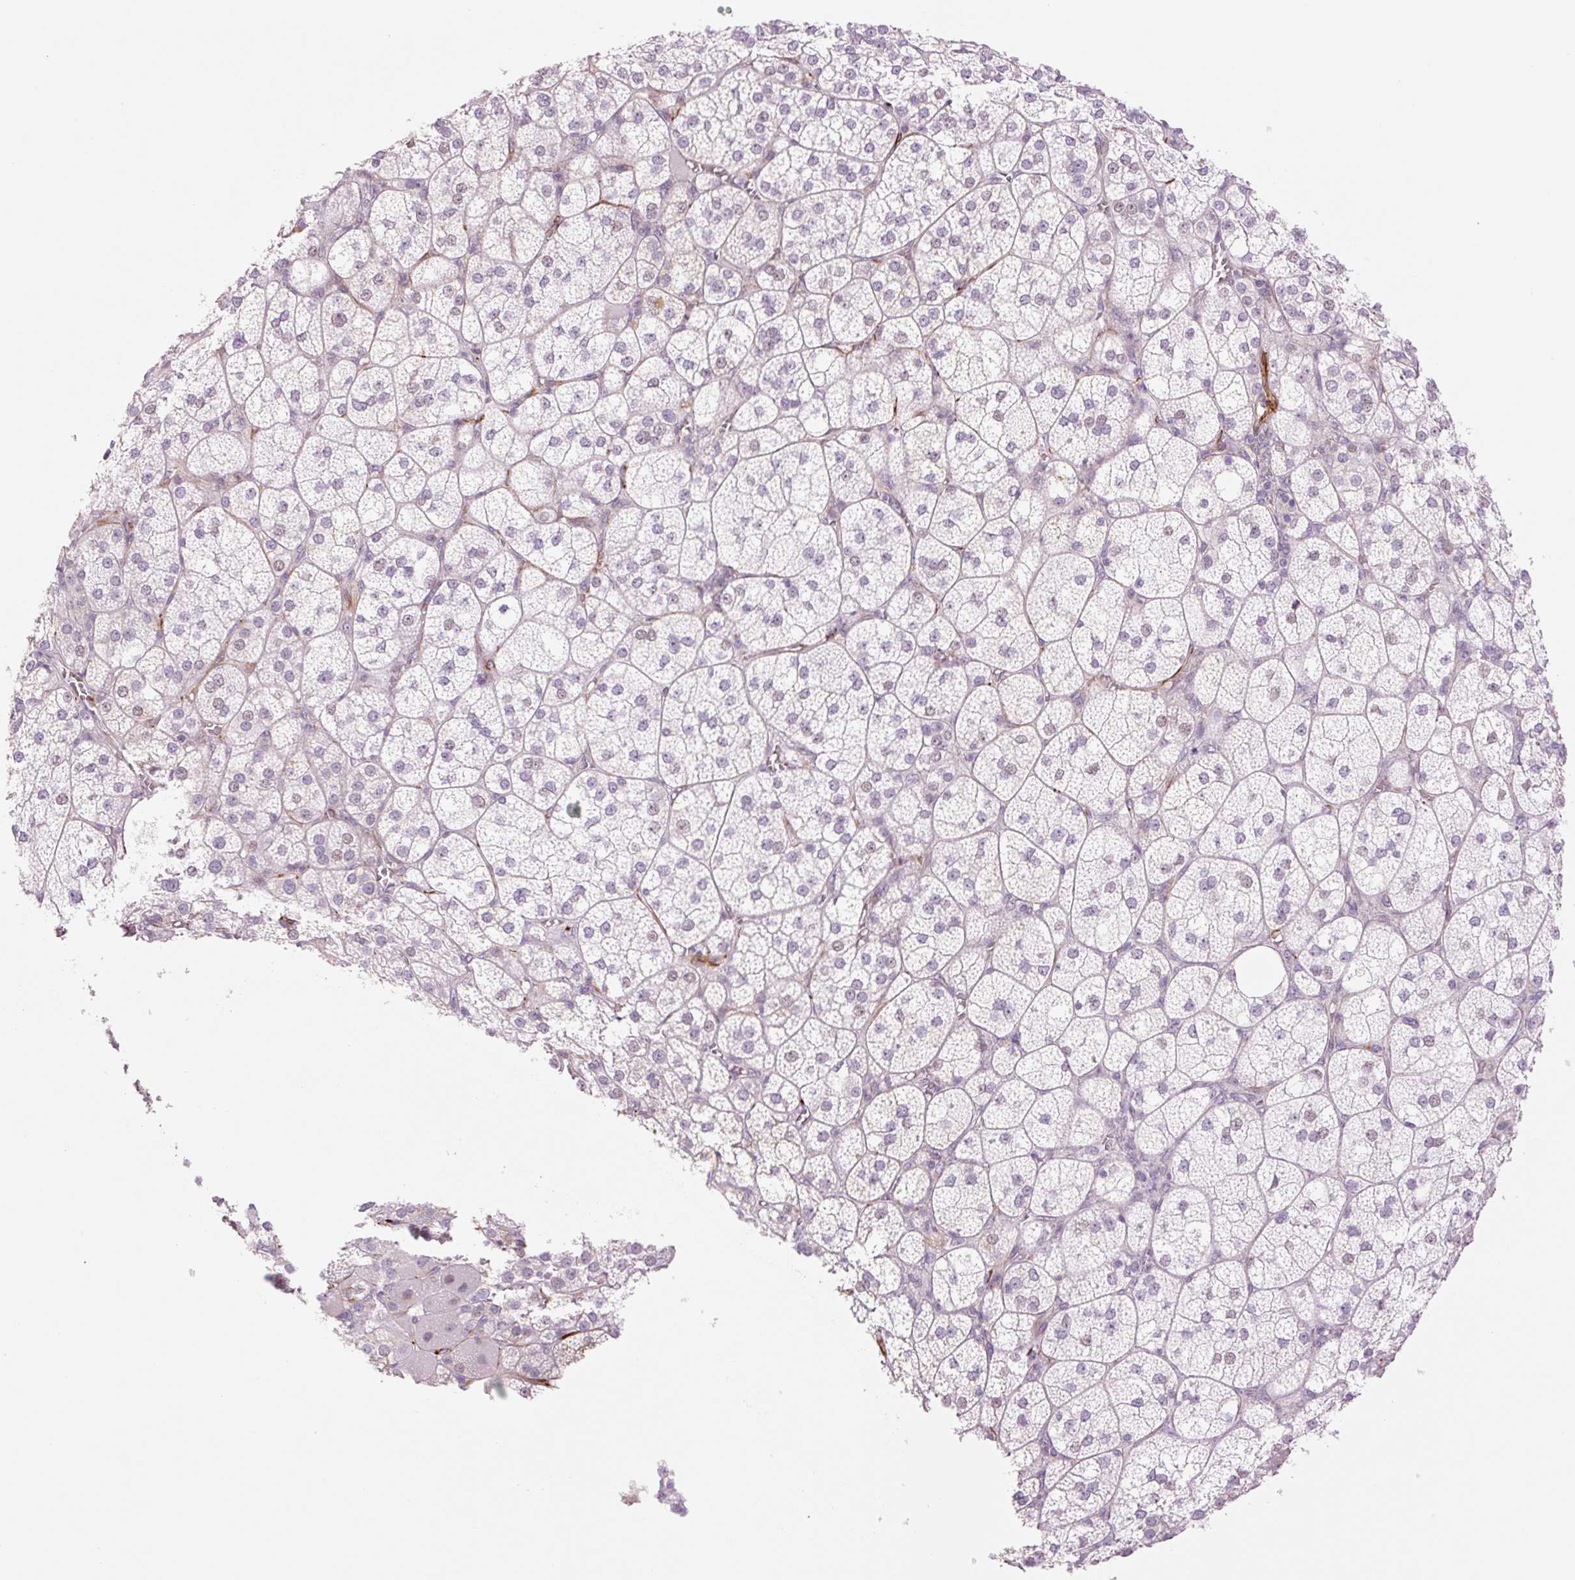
{"staining": {"intensity": "weak", "quantity": "<25%", "location": "cytoplasmic/membranous"}, "tissue": "adrenal gland", "cell_type": "Glandular cells", "image_type": "normal", "snomed": [{"axis": "morphology", "description": "Normal tissue, NOS"}, {"axis": "topography", "description": "Adrenal gland"}], "caption": "This is an immunohistochemistry image of unremarkable adrenal gland. There is no positivity in glandular cells.", "gene": "ZFYVE21", "patient": {"sex": "female", "age": 60}}